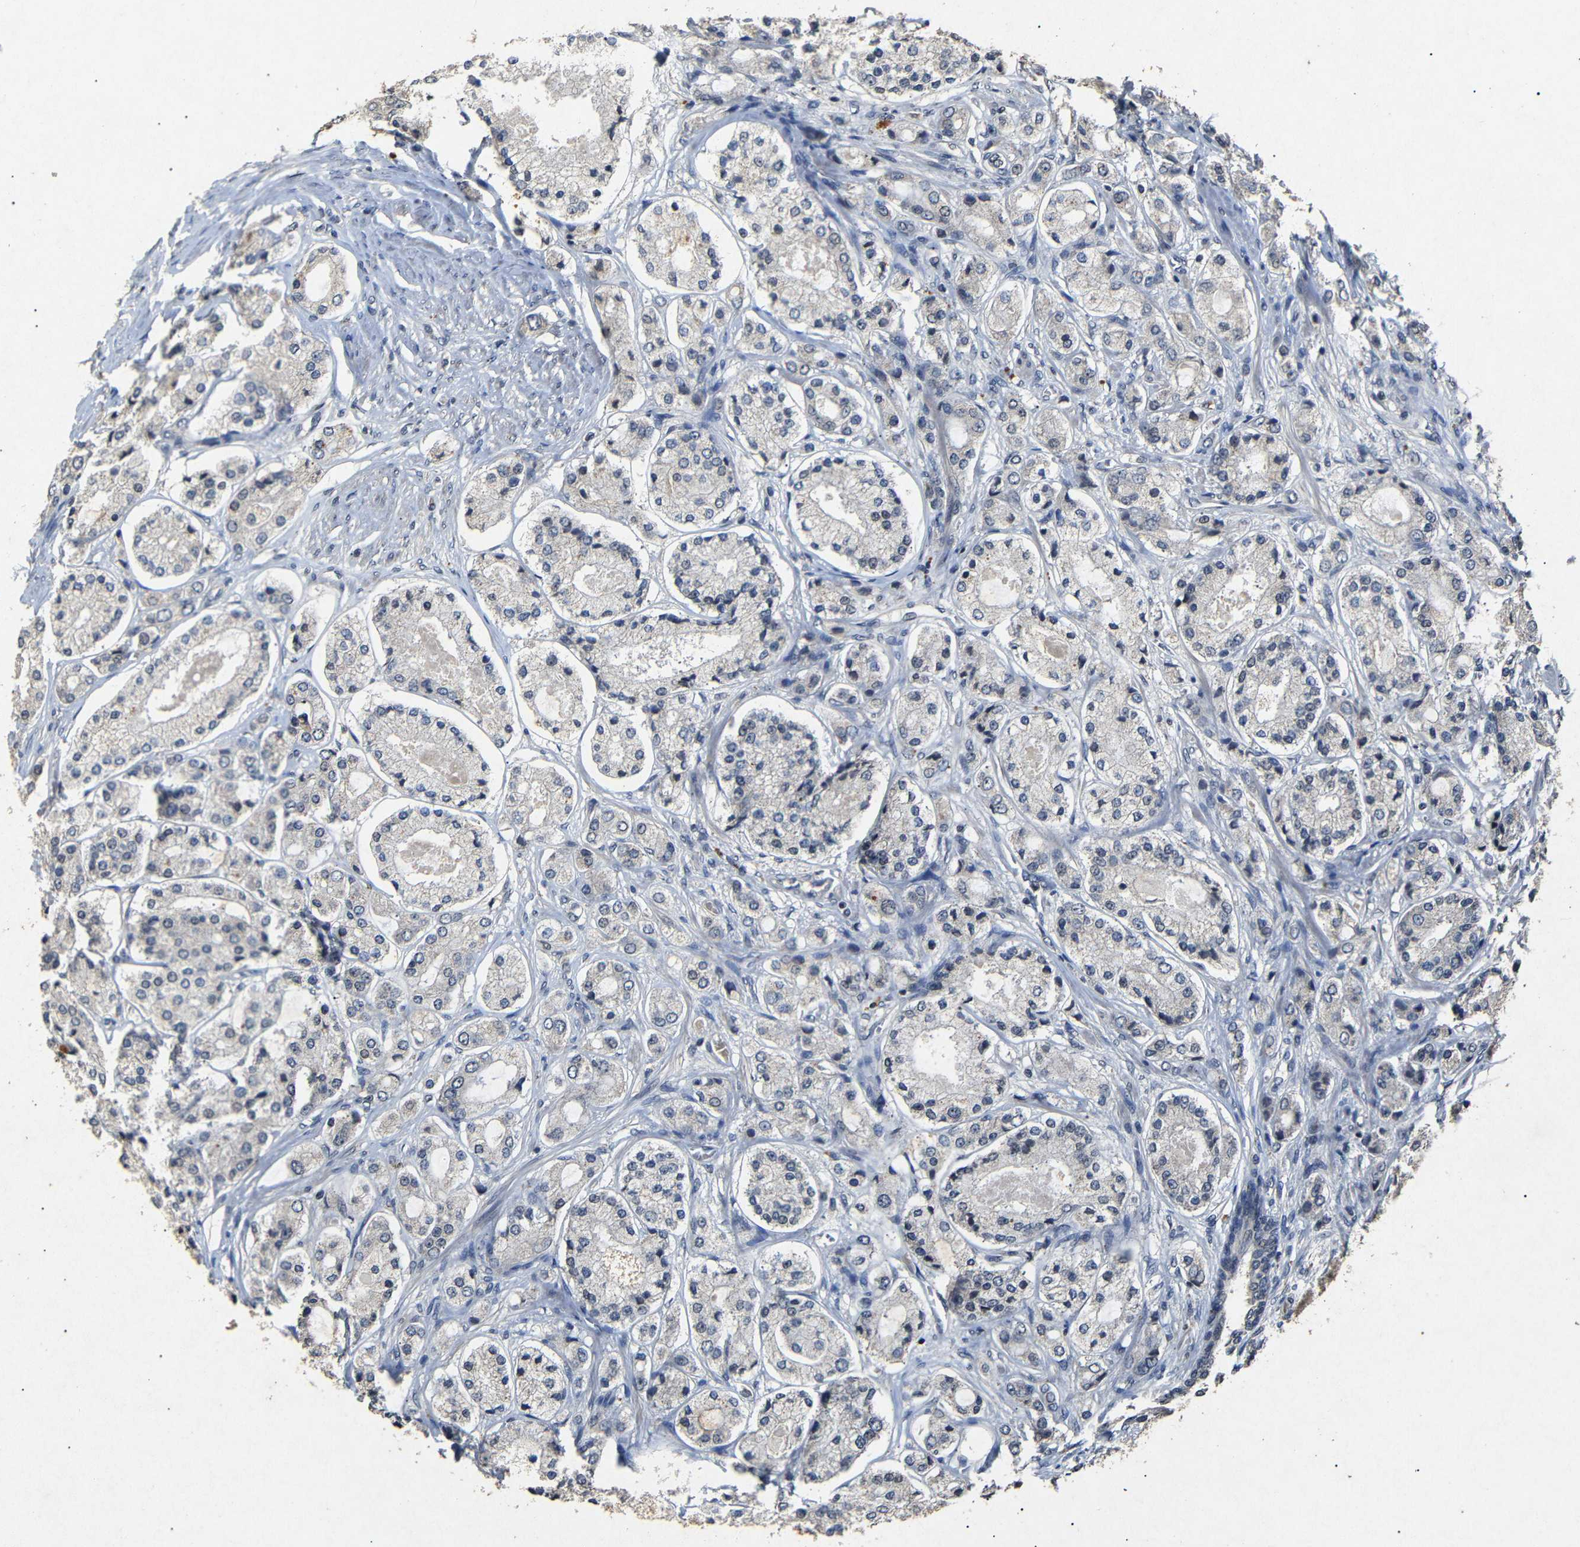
{"staining": {"intensity": "negative", "quantity": "none", "location": "none"}, "tissue": "prostate cancer", "cell_type": "Tumor cells", "image_type": "cancer", "snomed": [{"axis": "morphology", "description": "Adenocarcinoma, High grade"}, {"axis": "topography", "description": "Prostate"}], "caption": "Micrograph shows no significant protein staining in tumor cells of prostate high-grade adenocarcinoma.", "gene": "PARN", "patient": {"sex": "male", "age": 65}}